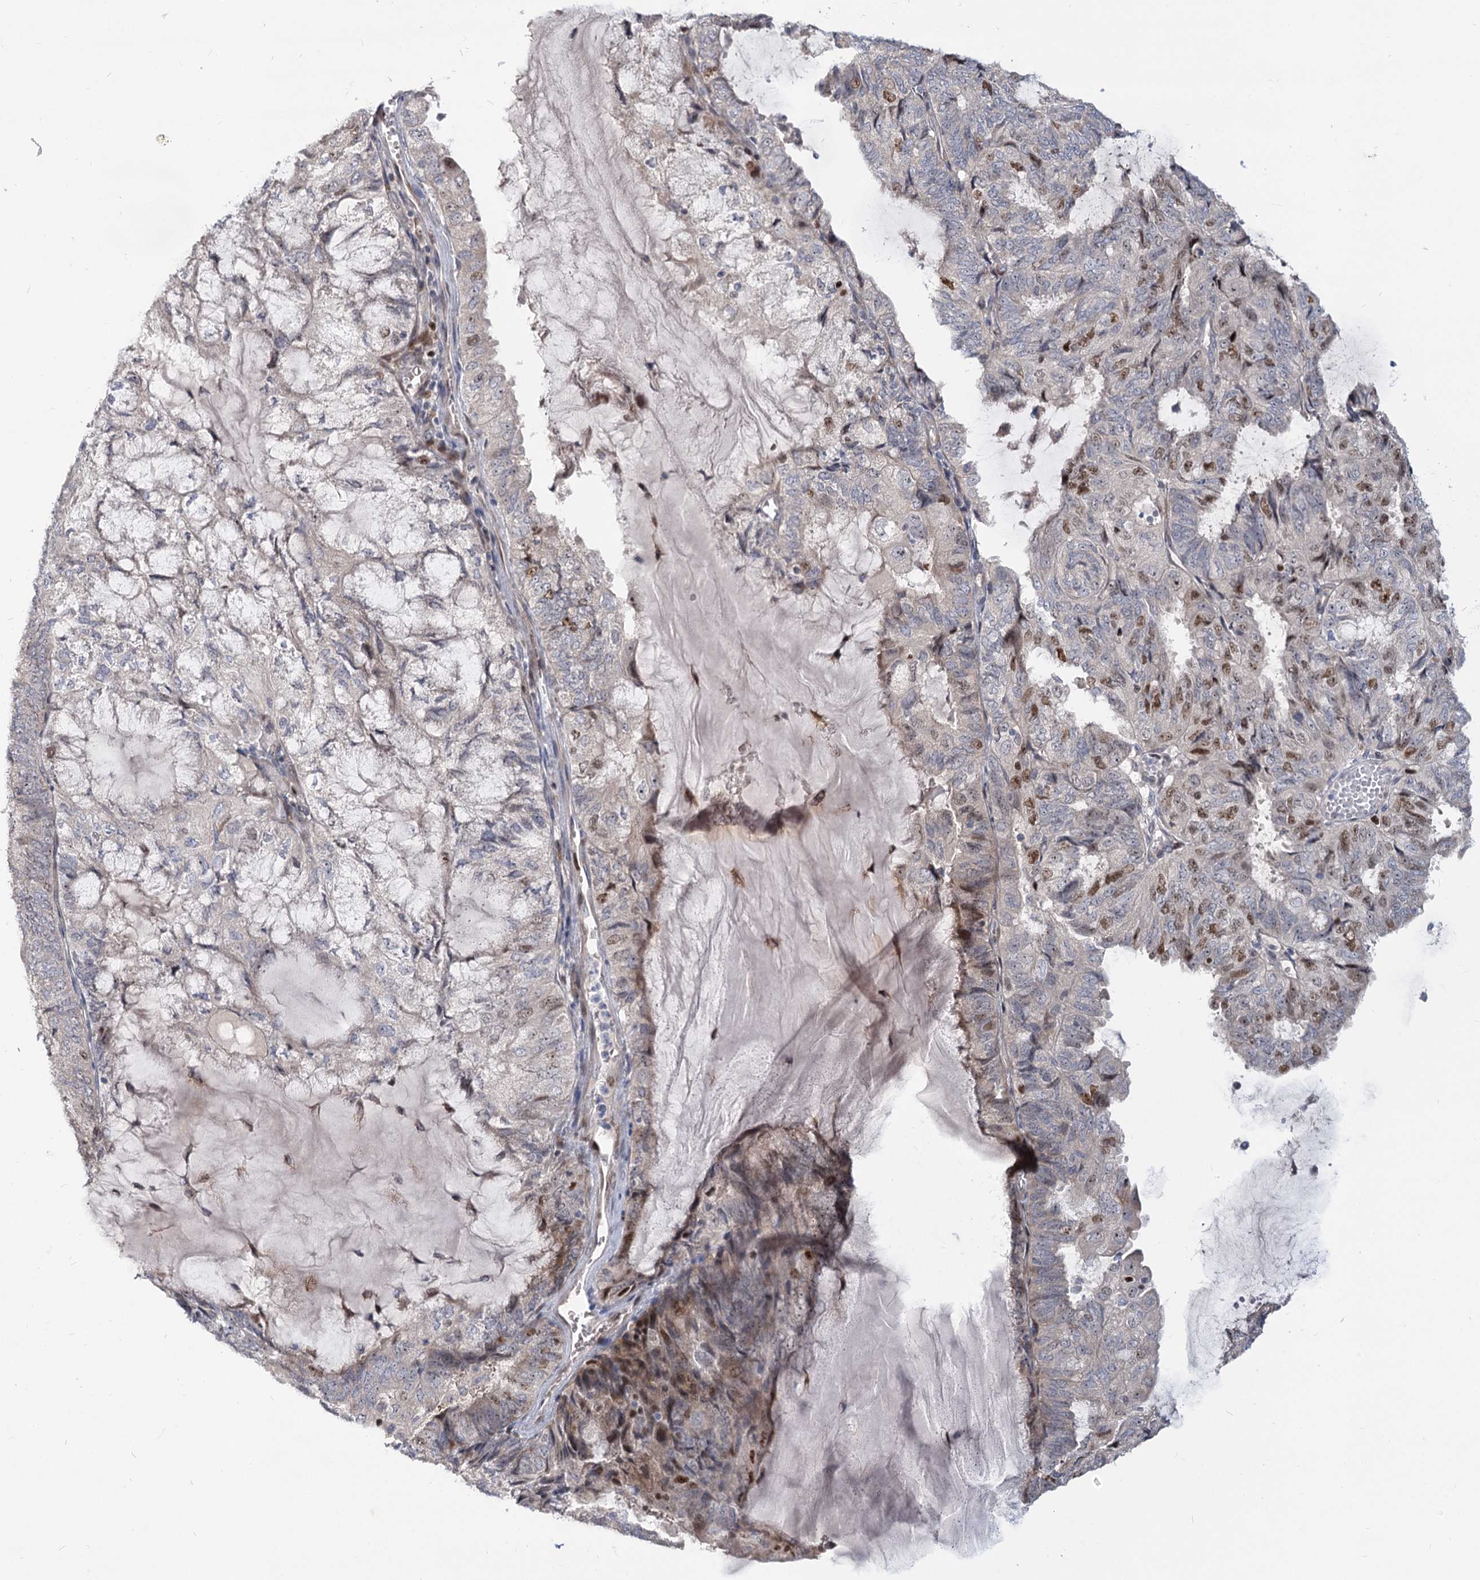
{"staining": {"intensity": "moderate", "quantity": "<25%", "location": "nuclear"}, "tissue": "endometrial cancer", "cell_type": "Tumor cells", "image_type": "cancer", "snomed": [{"axis": "morphology", "description": "Adenocarcinoma, NOS"}, {"axis": "topography", "description": "Endometrium"}], "caption": "The image exhibits immunohistochemical staining of endometrial cancer (adenocarcinoma). There is moderate nuclear positivity is present in approximately <25% of tumor cells.", "gene": "PIK3C2A", "patient": {"sex": "female", "age": 81}}